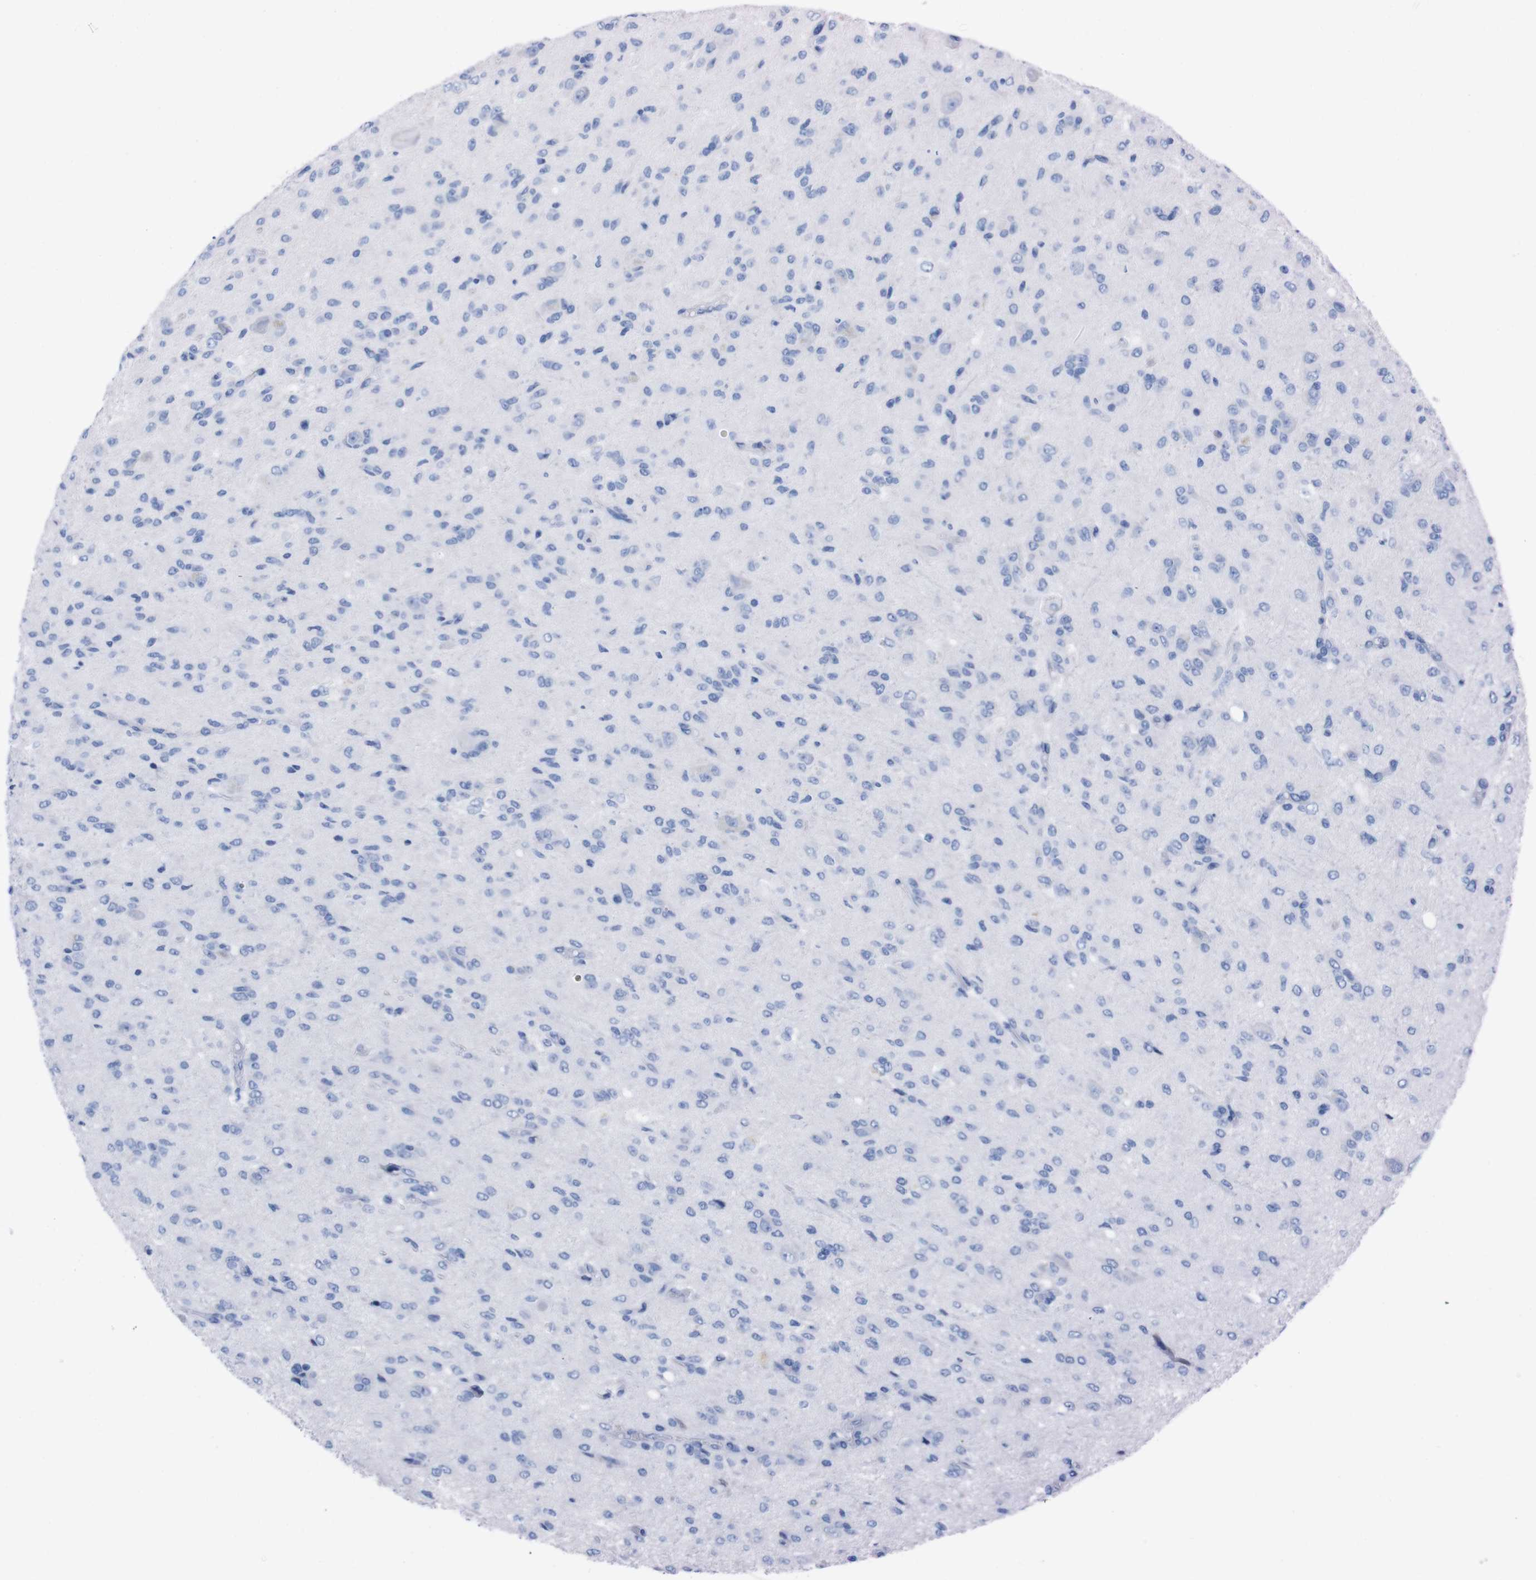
{"staining": {"intensity": "negative", "quantity": "none", "location": "none"}, "tissue": "glioma", "cell_type": "Tumor cells", "image_type": "cancer", "snomed": [{"axis": "morphology", "description": "Glioma, malignant, High grade"}, {"axis": "topography", "description": "Brain"}], "caption": "Micrograph shows no significant protein positivity in tumor cells of malignant glioma (high-grade).", "gene": "TMEM243", "patient": {"sex": "female", "age": 59}}